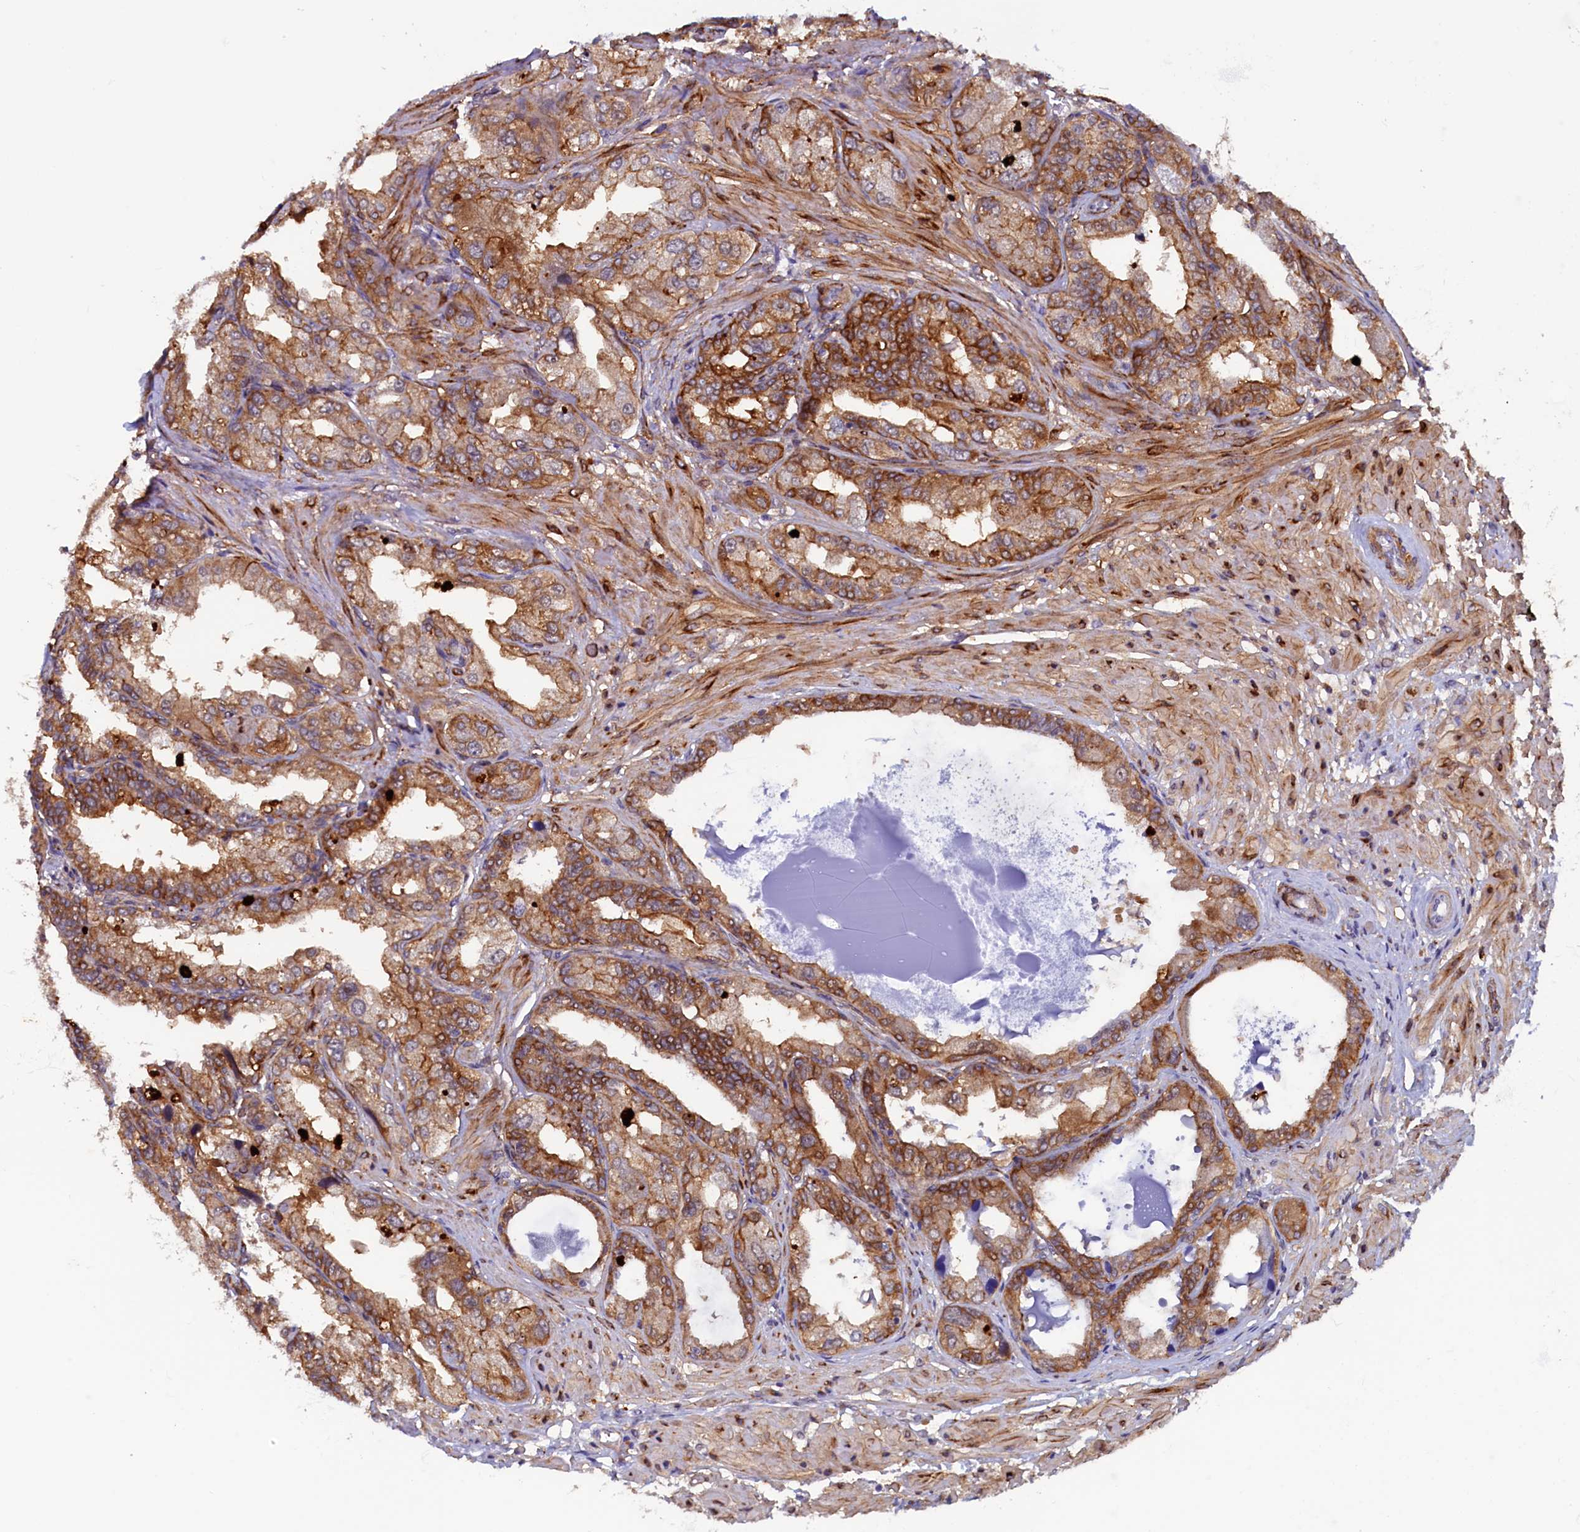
{"staining": {"intensity": "moderate", "quantity": ">75%", "location": "cytoplasmic/membranous"}, "tissue": "seminal vesicle", "cell_type": "Glandular cells", "image_type": "normal", "snomed": [{"axis": "morphology", "description": "Normal tissue, NOS"}, {"axis": "topography", "description": "Seminal veicle"}], "caption": "Immunohistochemical staining of benign human seminal vesicle demonstrates >75% levels of moderate cytoplasmic/membranous protein expression in about >75% of glandular cells.", "gene": "PACSIN3", "patient": {"sex": "male", "age": 63}}